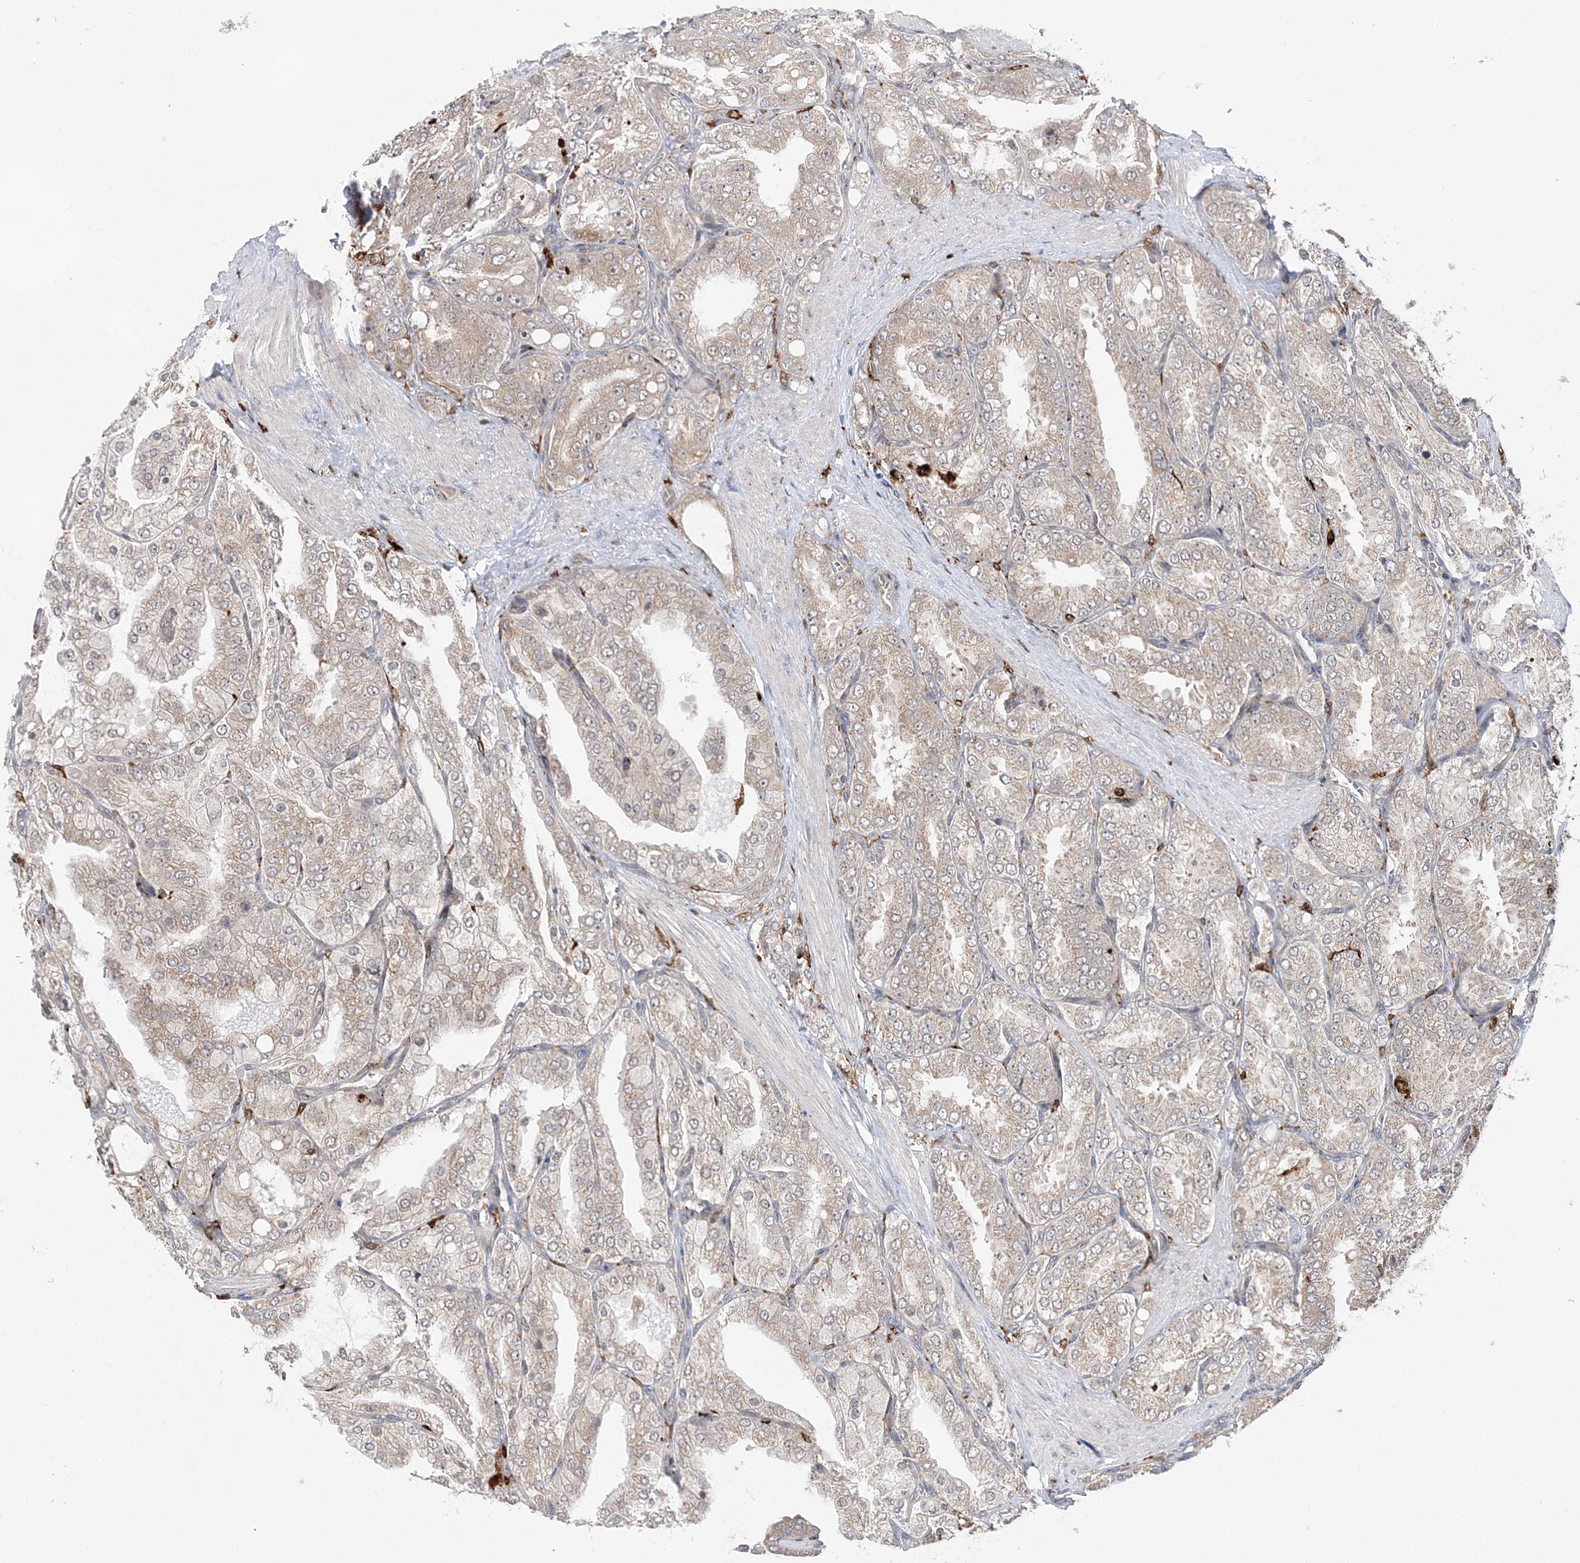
{"staining": {"intensity": "weak", "quantity": "<25%", "location": "cytoplasmic/membranous"}, "tissue": "prostate cancer", "cell_type": "Tumor cells", "image_type": "cancer", "snomed": [{"axis": "morphology", "description": "Adenocarcinoma, High grade"}, {"axis": "topography", "description": "Prostate"}], "caption": "The micrograph displays no significant positivity in tumor cells of prostate cancer (adenocarcinoma (high-grade)).", "gene": "ANAPC15", "patient": {"sex": "male", "age": 50}}